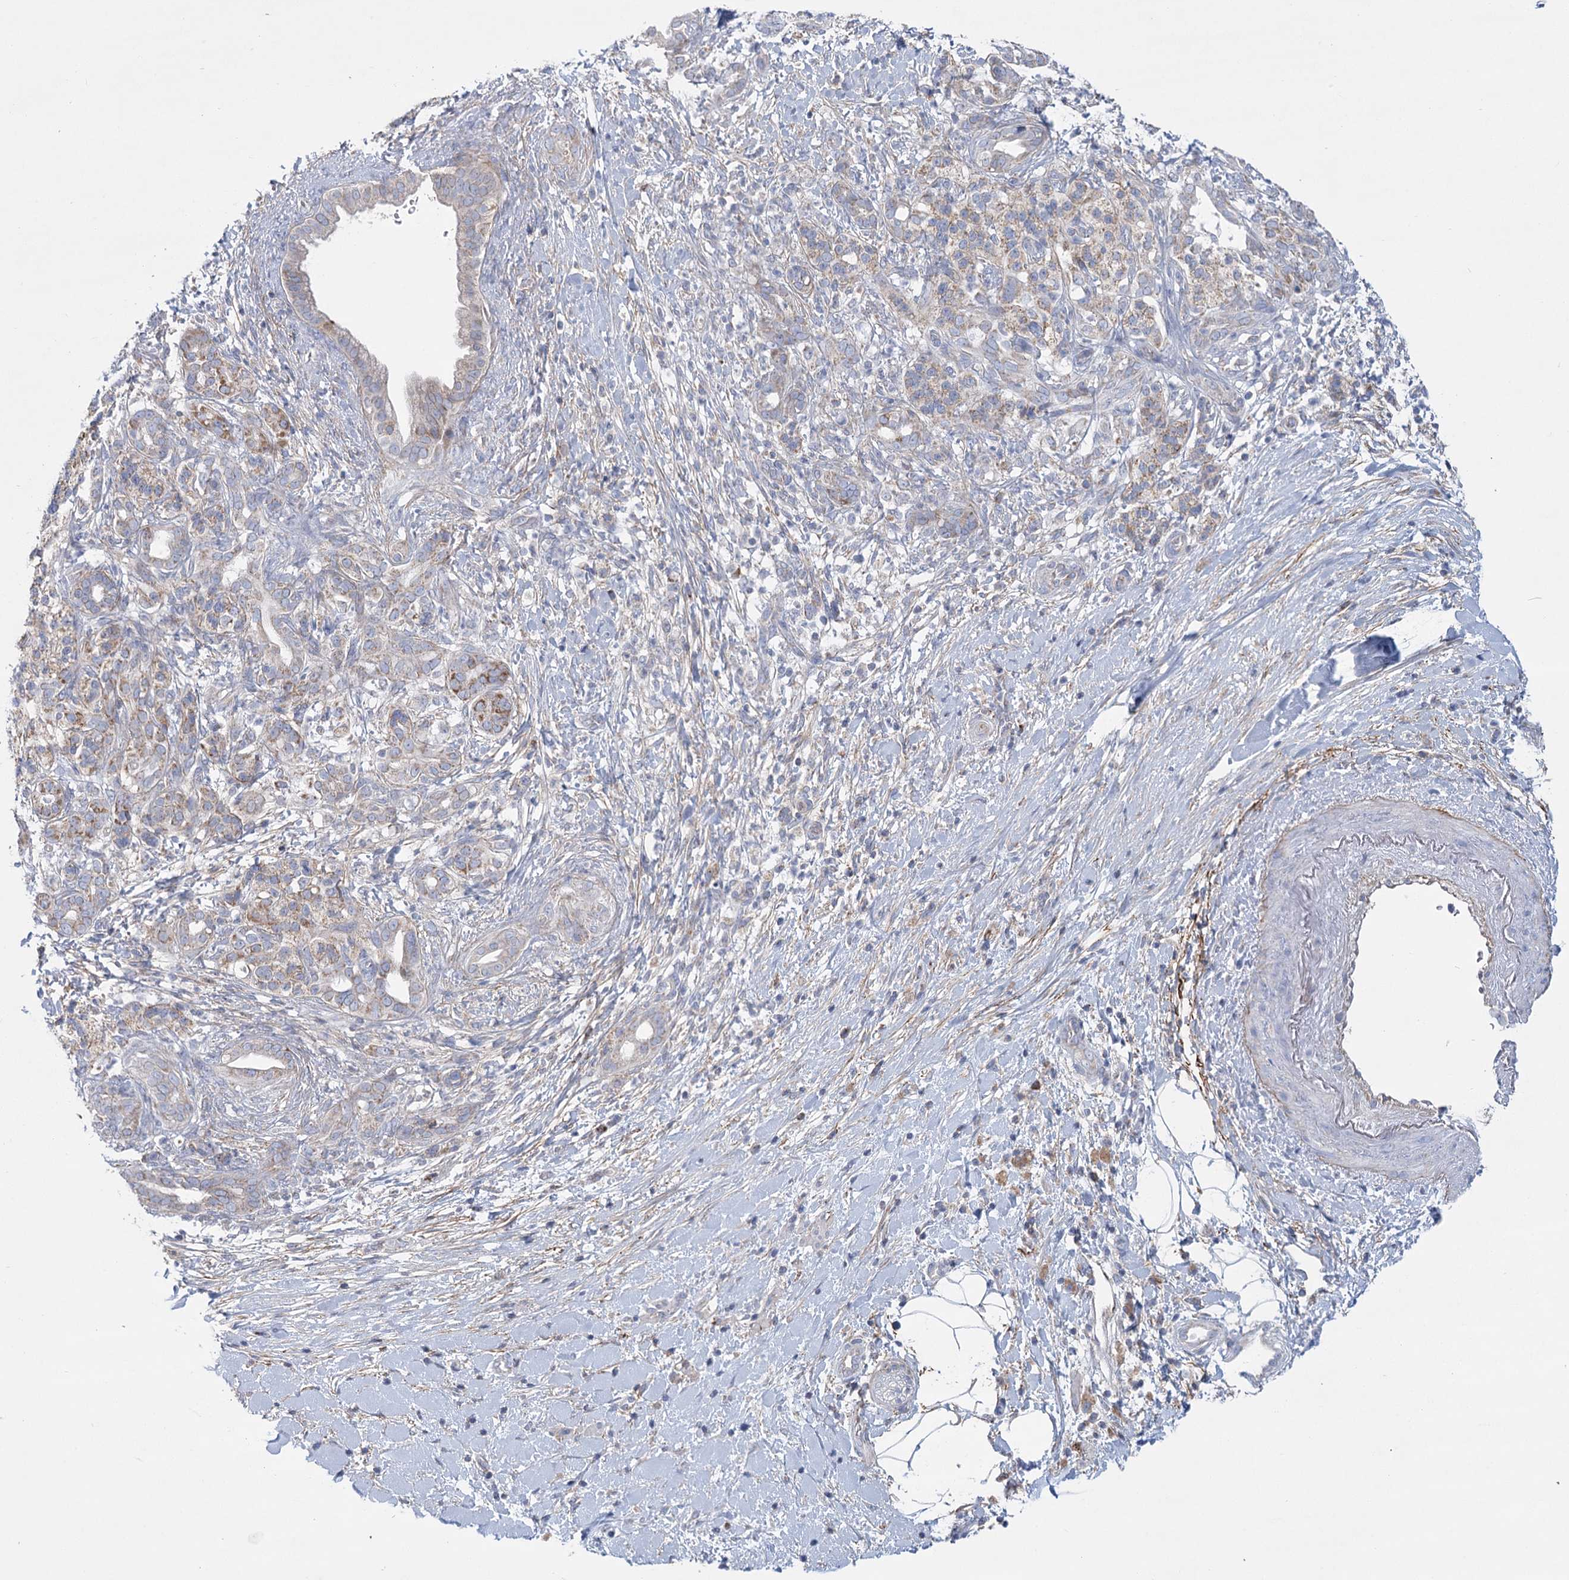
{"staining": {"intensity": "moderate", "quantity": "<25%", "location": "cytoplasmic/membranous"}, "tissue": "pancreatic cancer", "cell_type": "Tumor cells", "image_type": "cancer", "snomed": [{"axis": "morphology", "description": "Adenocarcinoma, NOS"}, {"axis": "topography", "description": "Pancreas"}], "caption": "A brown stain highlights moderate cytoplasmic/membranous positivity of a protein in adenocarcinoma (pancreatic) tumor cells.", "gene": "SNX7", "patient": {"sex": "male", "age": 58}}